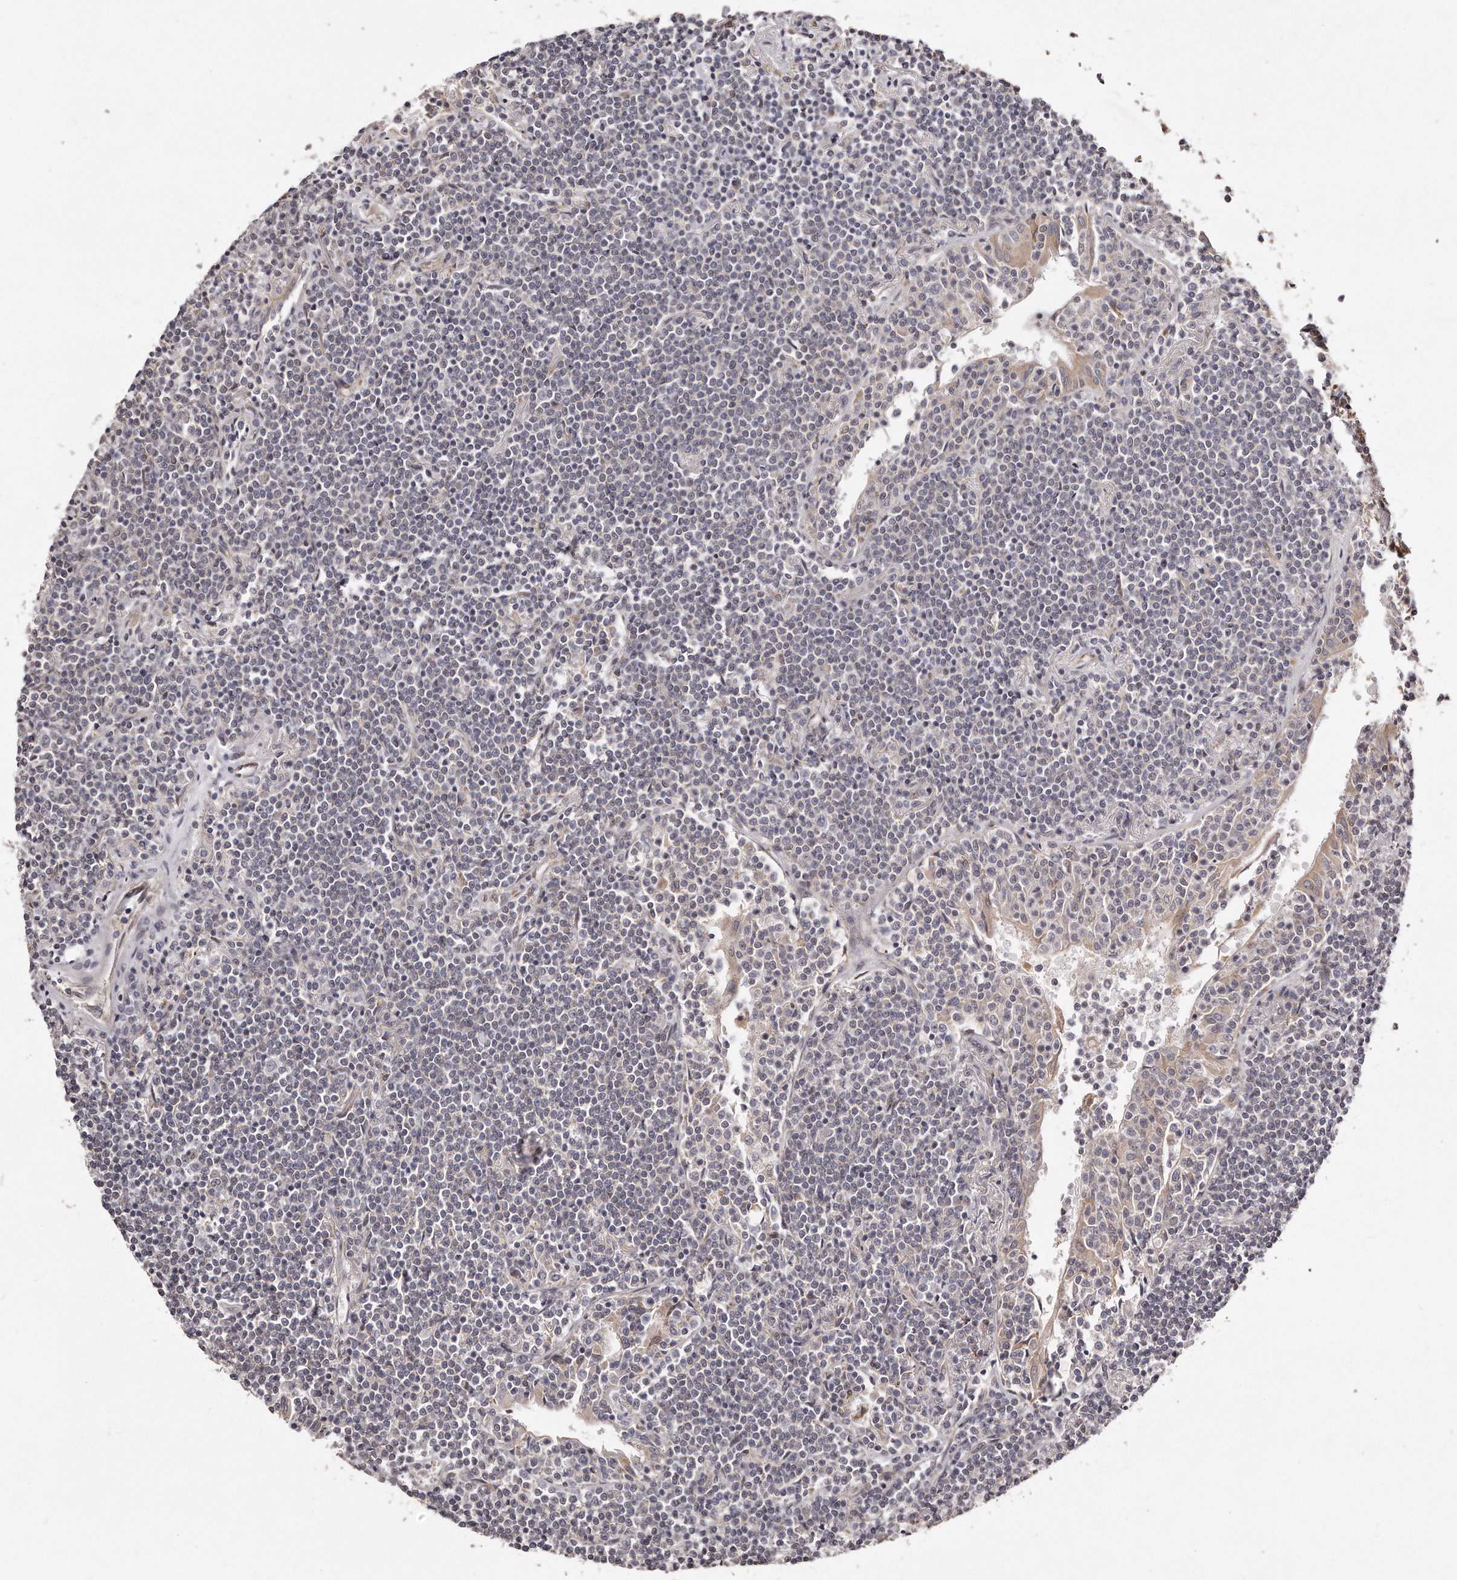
{"staining": {"intensity": "negative", "quantity": "none", "location": "none"}, "tissue": "lymphoma", "cell_type": "Tumor cells", "image_type": "cancer", "snomed": [{"axis": "morphology", "description": "Malignant lymphoma, non-Hodgkin's type, Low grade"}, {"axis": "topography", "description": "Lung"}], "caption": "A high-resolution photomicrograph shows immunohistochemistry staining of lymphoma, which demonstrates no significant positivity in tumor cells.", "gene": "TRAPPC14", "patient": {"sex": "female", "age": 71}}